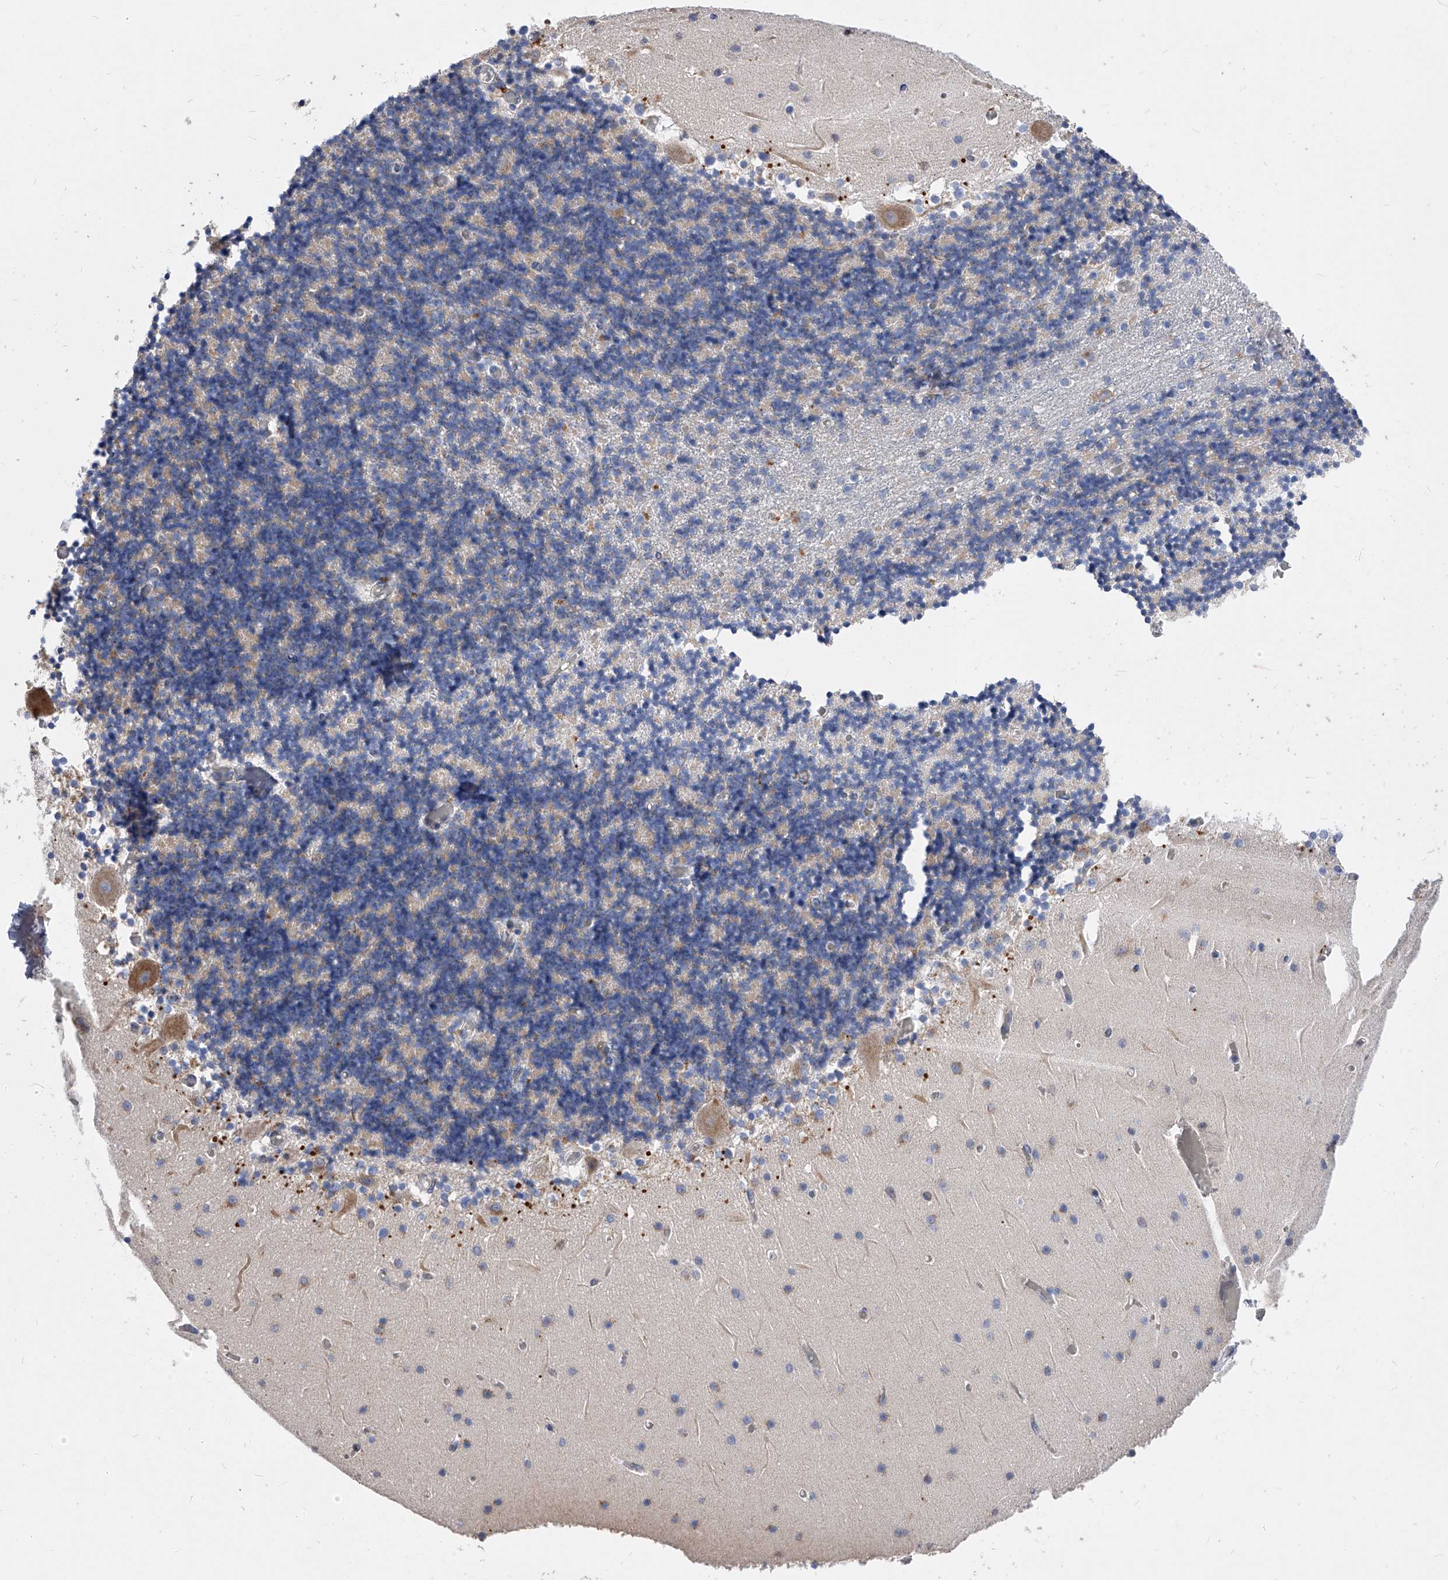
{"staining": {"intensity": "weak", "quantity": "<25%", "location": "cytoplasmic/membranous"}, "tissue": "cerebellum", "cell_type": "Cells in granular layer", "image_type": "normal", "snomed": [{"axis": "morphology", "description": "Normal tissue, NOS"}, {"axis": "topography", "description": "Cerebellum"}], "caption": "Cells in granular layer are negative for protein expression in unremarkable human cerebellum.", "gene": "ZNF529", "patient": {"sex": "female", "age": 28}}